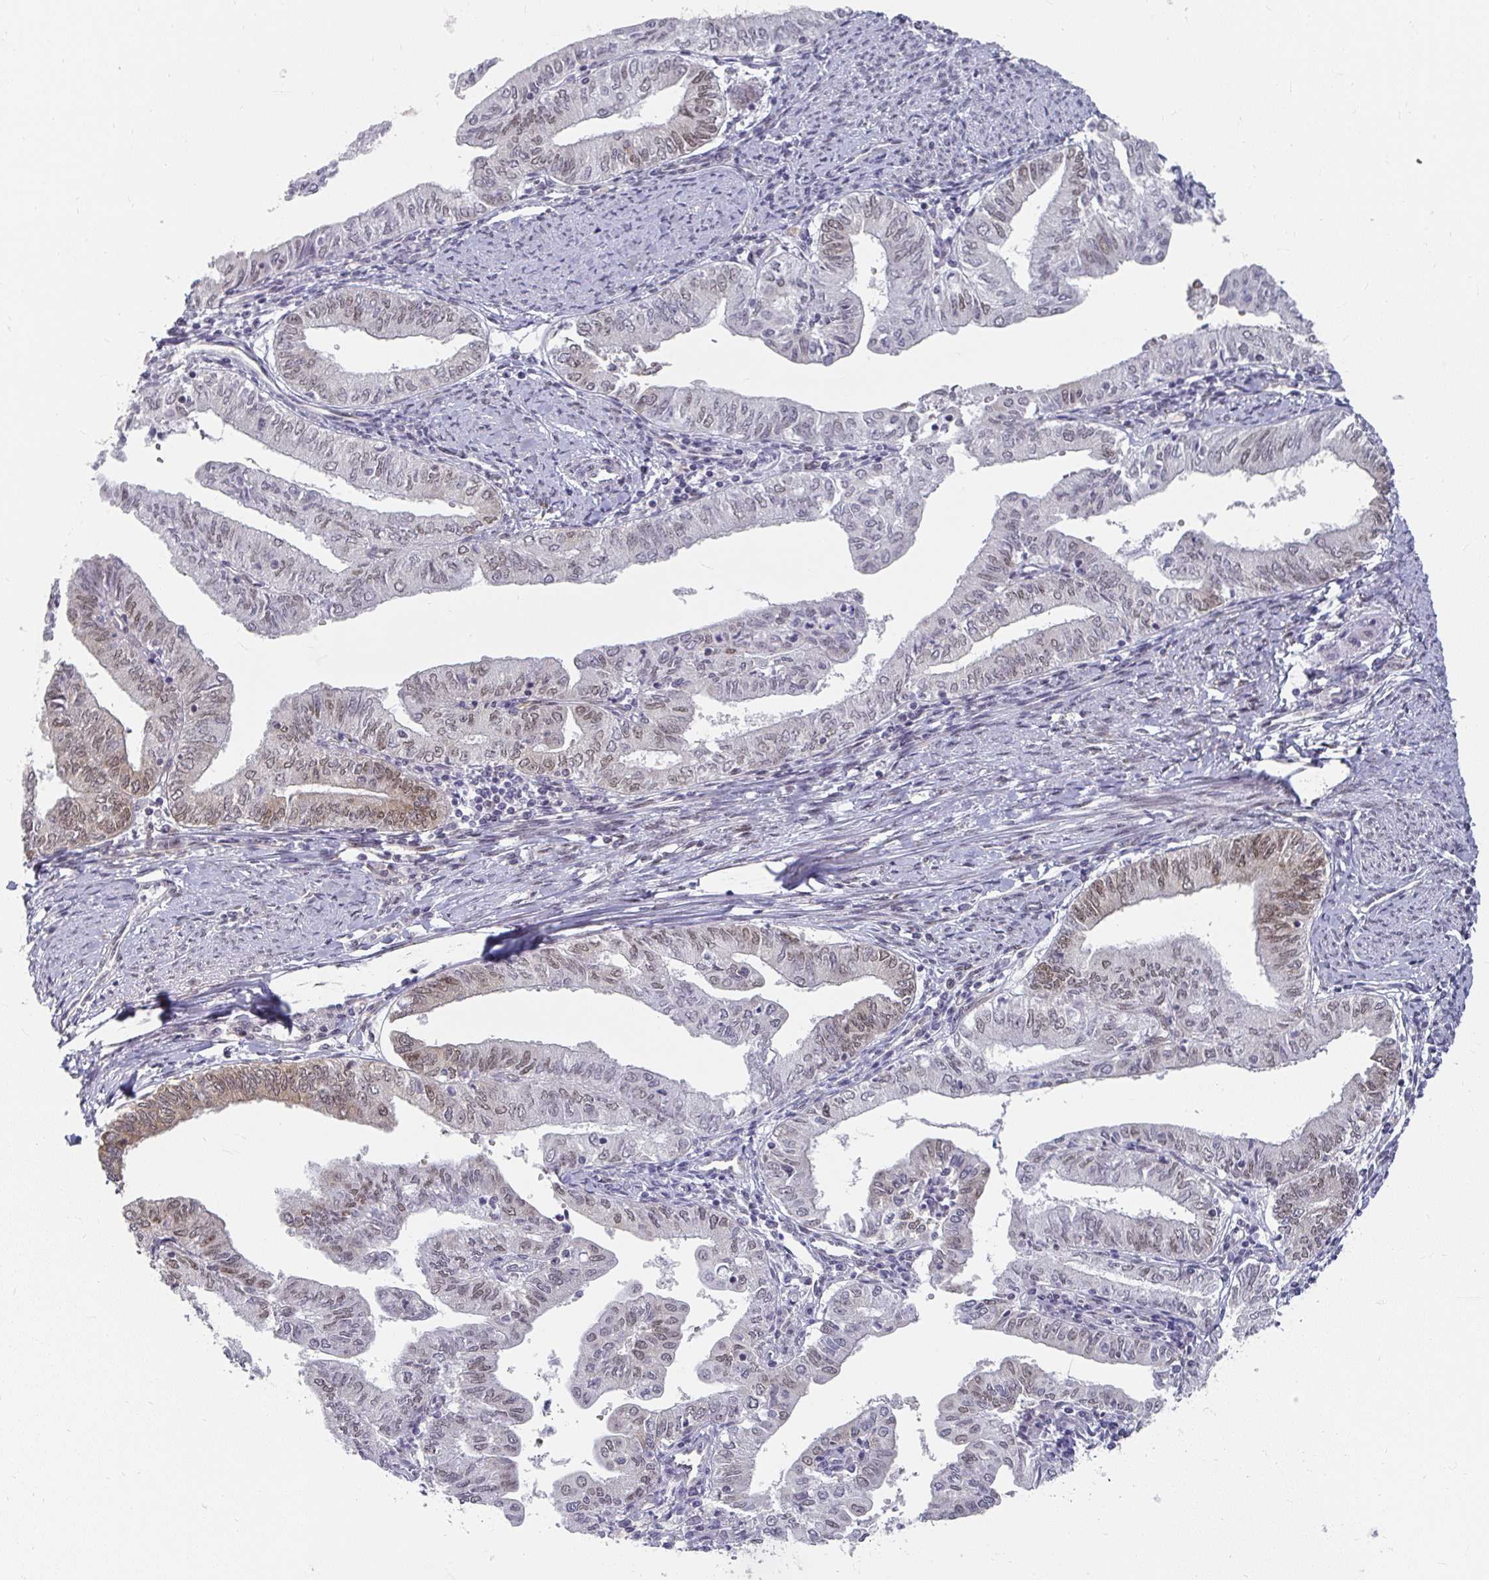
{"staining": {"intensity": "moderate", "quantity": "<25%", "location": "nuclear"}, "tissue": "endometrial cancer", "cell_type": "Tumor cells", "image_type": "cancer", "snomed": [{"axis": "morphology", "description": "Adenocarcinoma, NOS"}, {"axis": "topography", "description": "Endometrium"}], "caption": "Human endometrial adenocarcinoma stained for a protein (brown) demonstrates moderate nuclear positive expression in about <25% of tumor cells.", "gene": "SYNCRIP", "patient": {"sex": "female", "age": 66}}